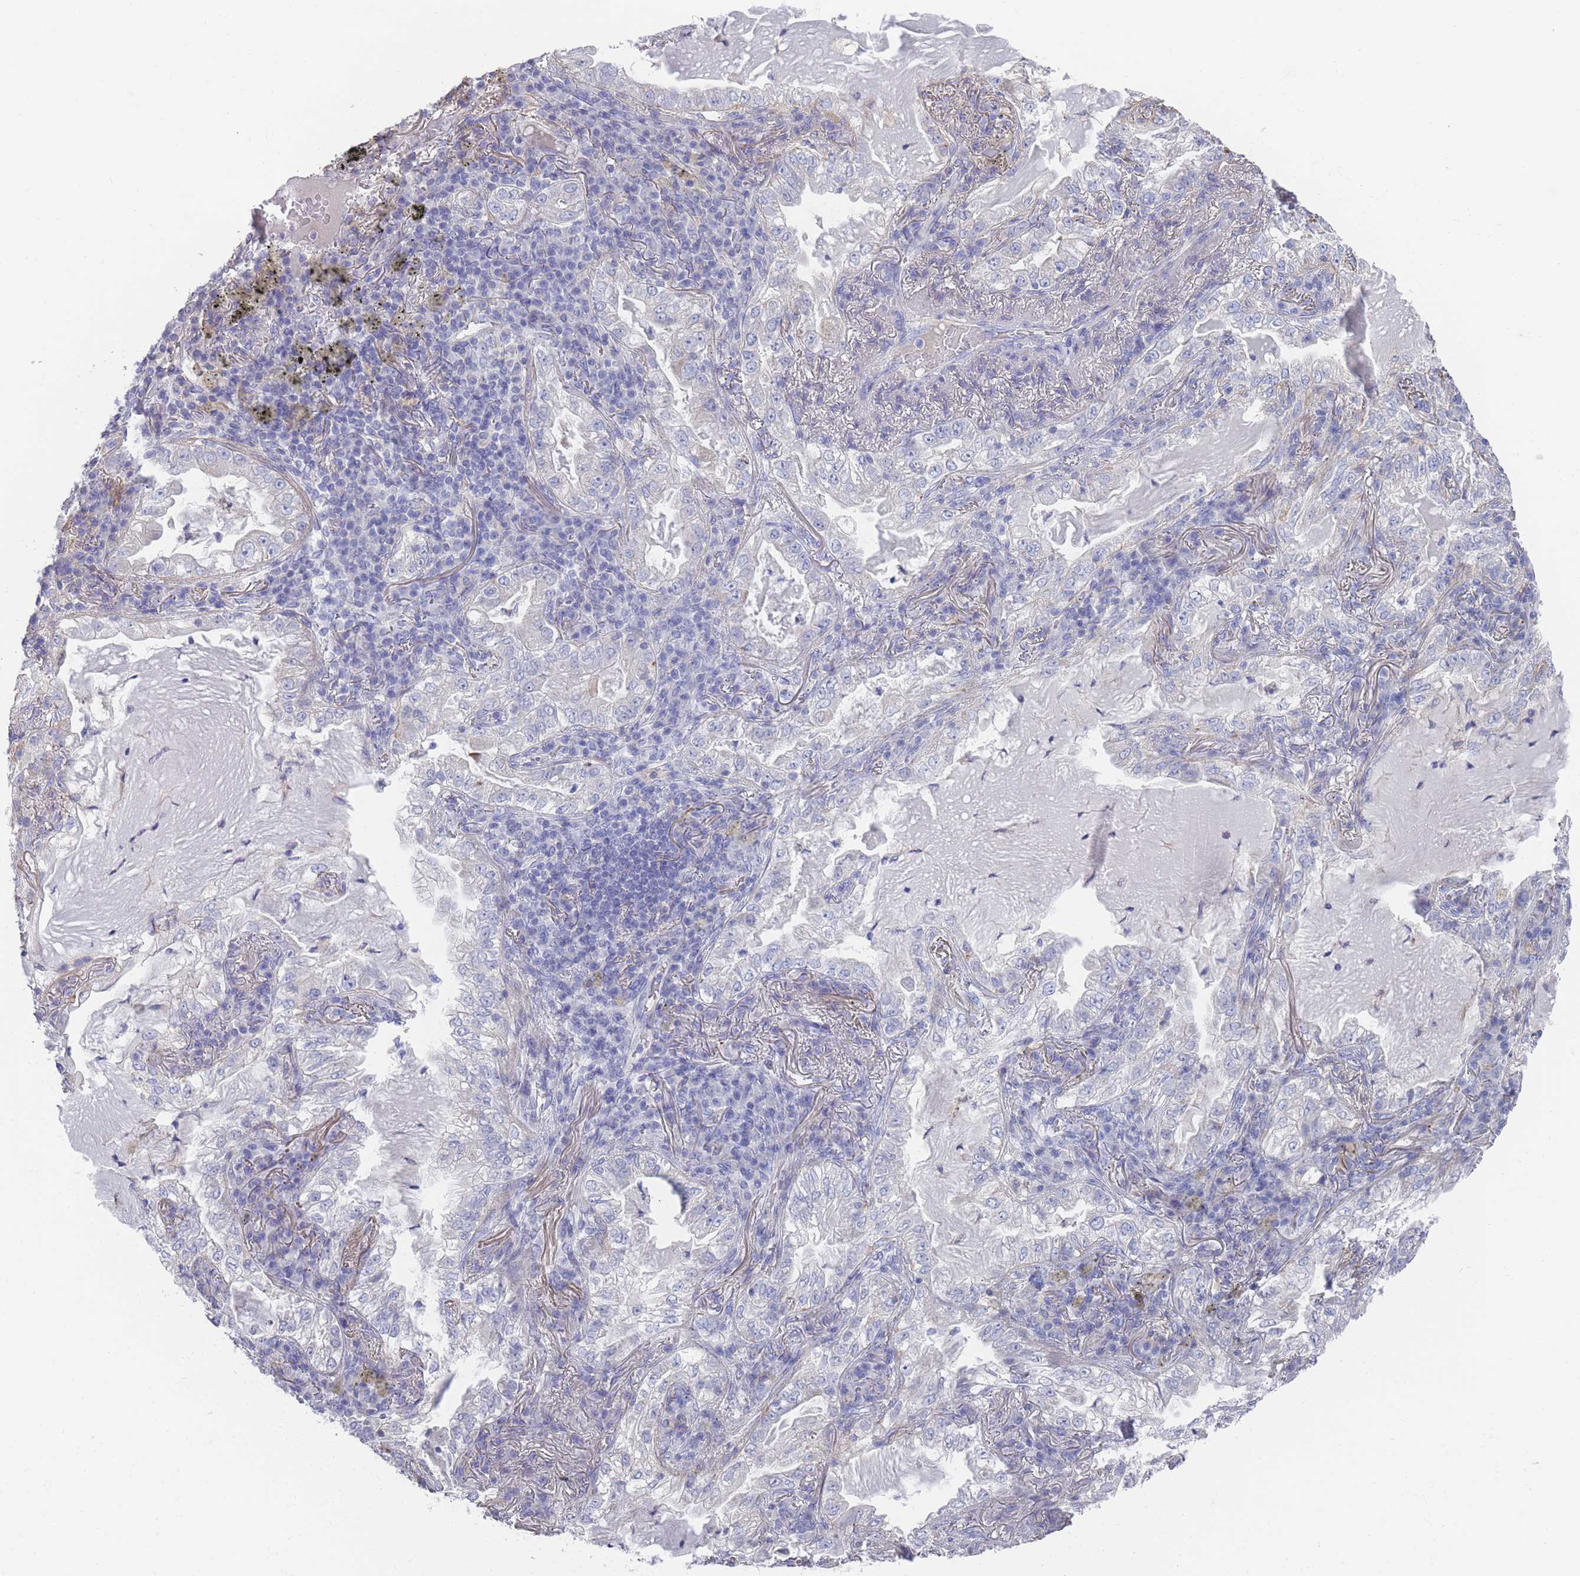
{"staining": {"intensity": "negative", "quantity": "none", "location": "none"}, "tissue": "lung cancer", "cell_type": "Tumor cells", "image_type": "cancer", "snomed": [{"axis": "morphology", "description": "Adenocarcinoma, NOS"}, {"axis": "topography", "description": "Lung"}], "caption": "Tumor cells show no significant protein expression in lung cancer.", "gene": "SCCPDH", "patient": {"sex": "female", "age": 73}}